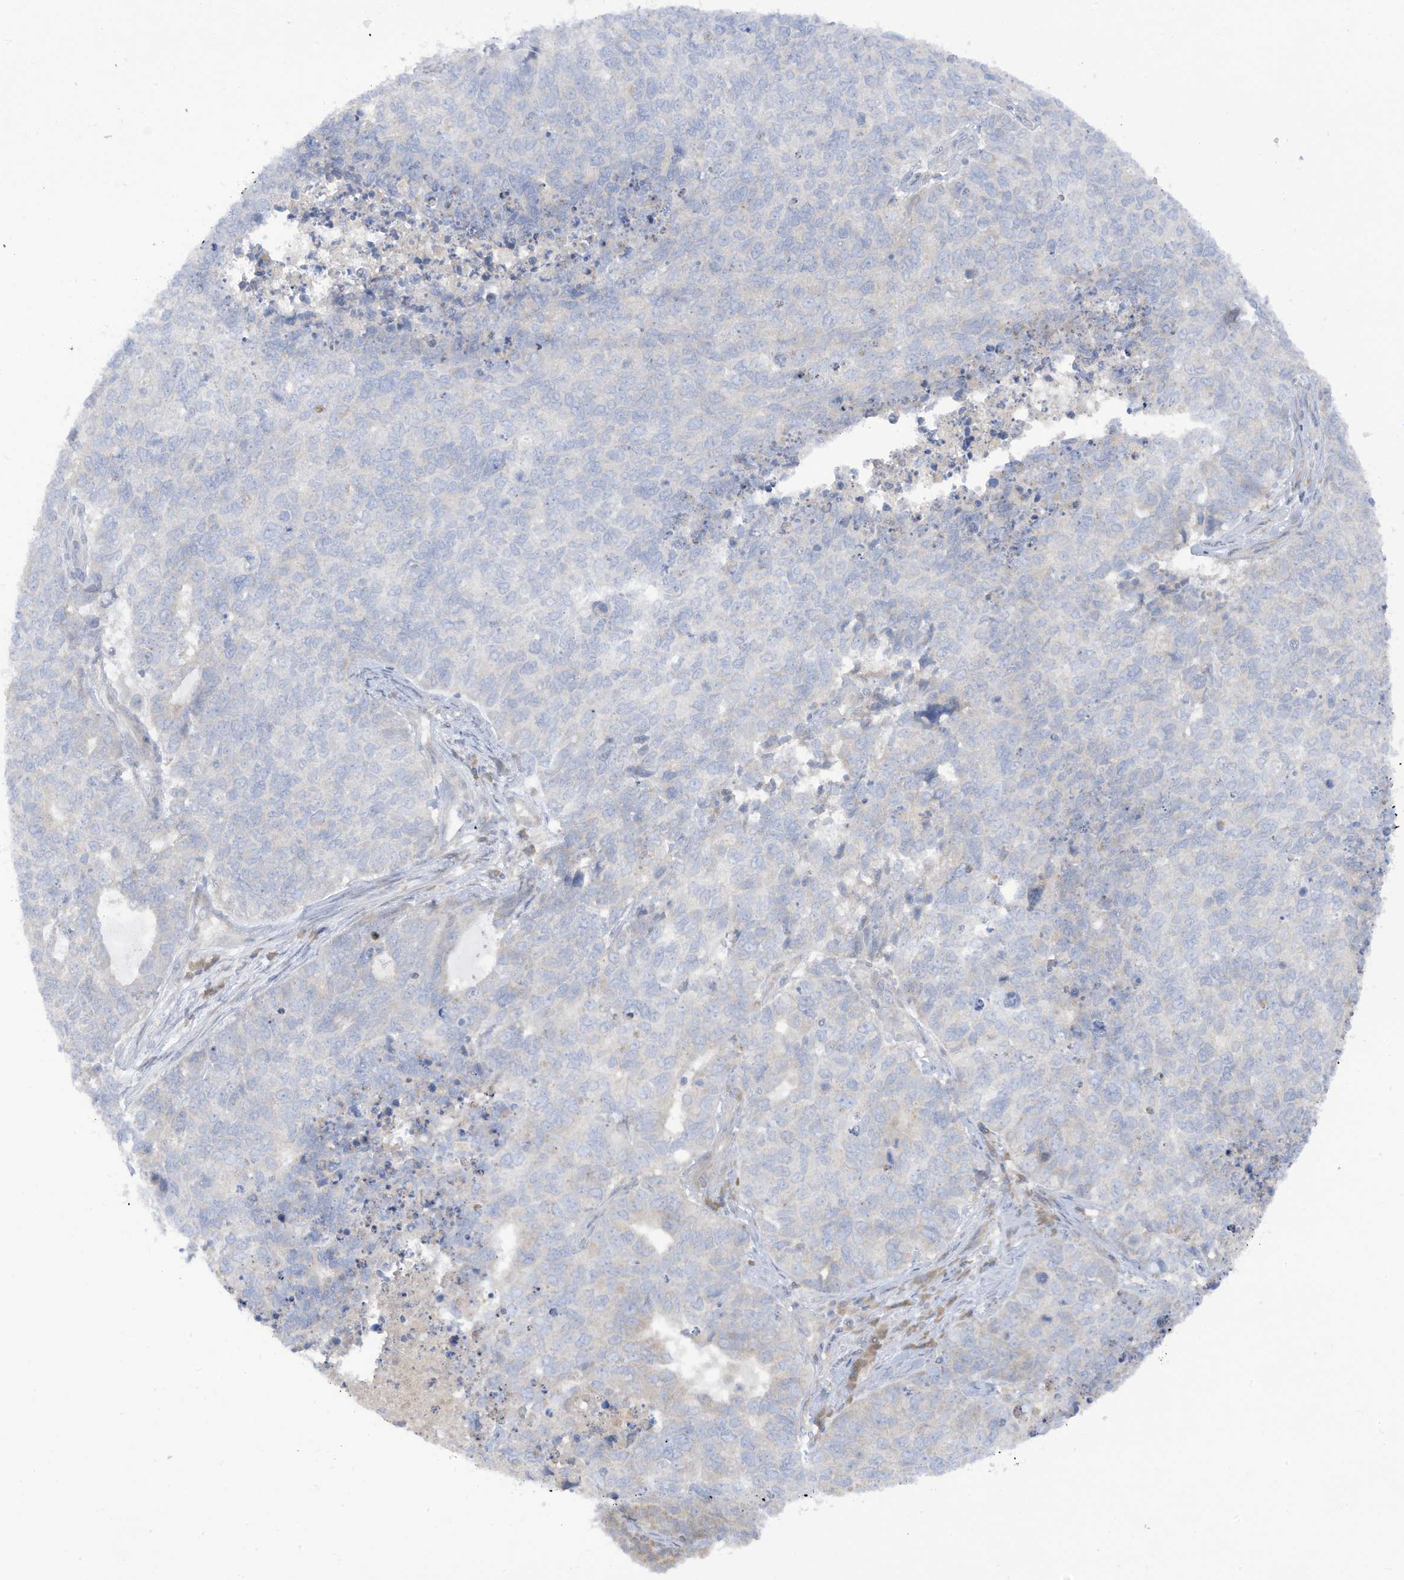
{"staining": {"intensity": "negative", "quantity": "none", "location": "none"}, "tissue": "cervical cancer", "cell_type": "Tumor cells", "image_type": "cancer", "snomed": [{"axis": "morphology", "description": "Squamous cell carcinoma, NOS"}, {"axis": "topography", "description": "Cervix"}], "caption": "Squamous cell carcinoma (cervical) was stained to show a protein in brown. There is no significant positivity in tumor cells.", "gene": "LRRN2", "patient": {"sex": "female", "age": 63}}